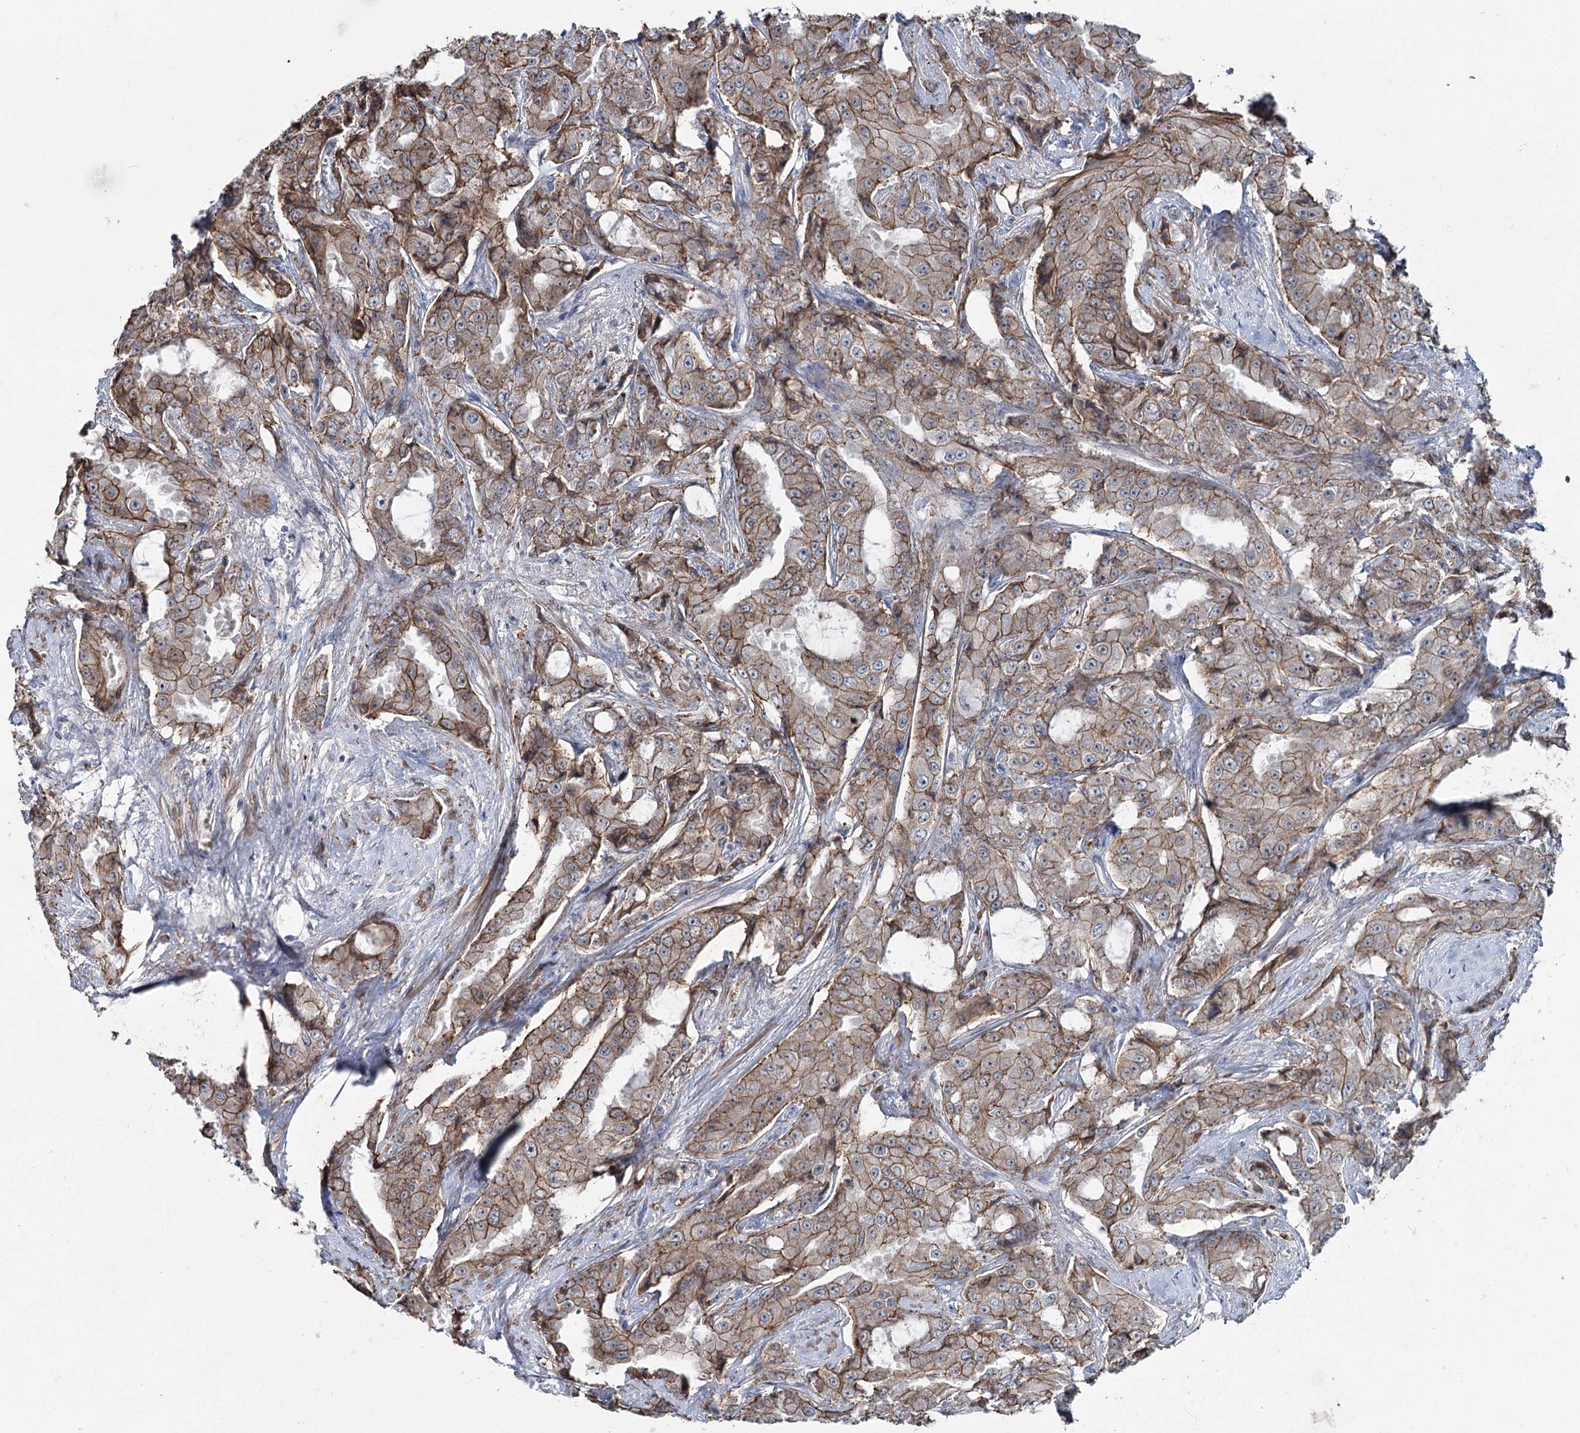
{"staining": {"intensity": "moderate", "quantity": ">75%", "location": "cytoplasmic/membranous"}, "tissue": "prostate cancer", "cell_type": "Tumor cells", "image_type": "cancer", "snomed": [{"axis": "morphology", "description": "Adenocarcinoma, High grade"}, {"axis": "topography", "description": "Prostate"}], "caption": "Tumor cells display medium levels of moderate cytoplasmic/membranous positivity in about >75% of cells in prostate adenocarcinoma (high-grade). (brown staining indicates protein expression, while blue staining denotes nuclei).", "gene": "FAM120B", "patient": {"sex": "male", "age": 73}}